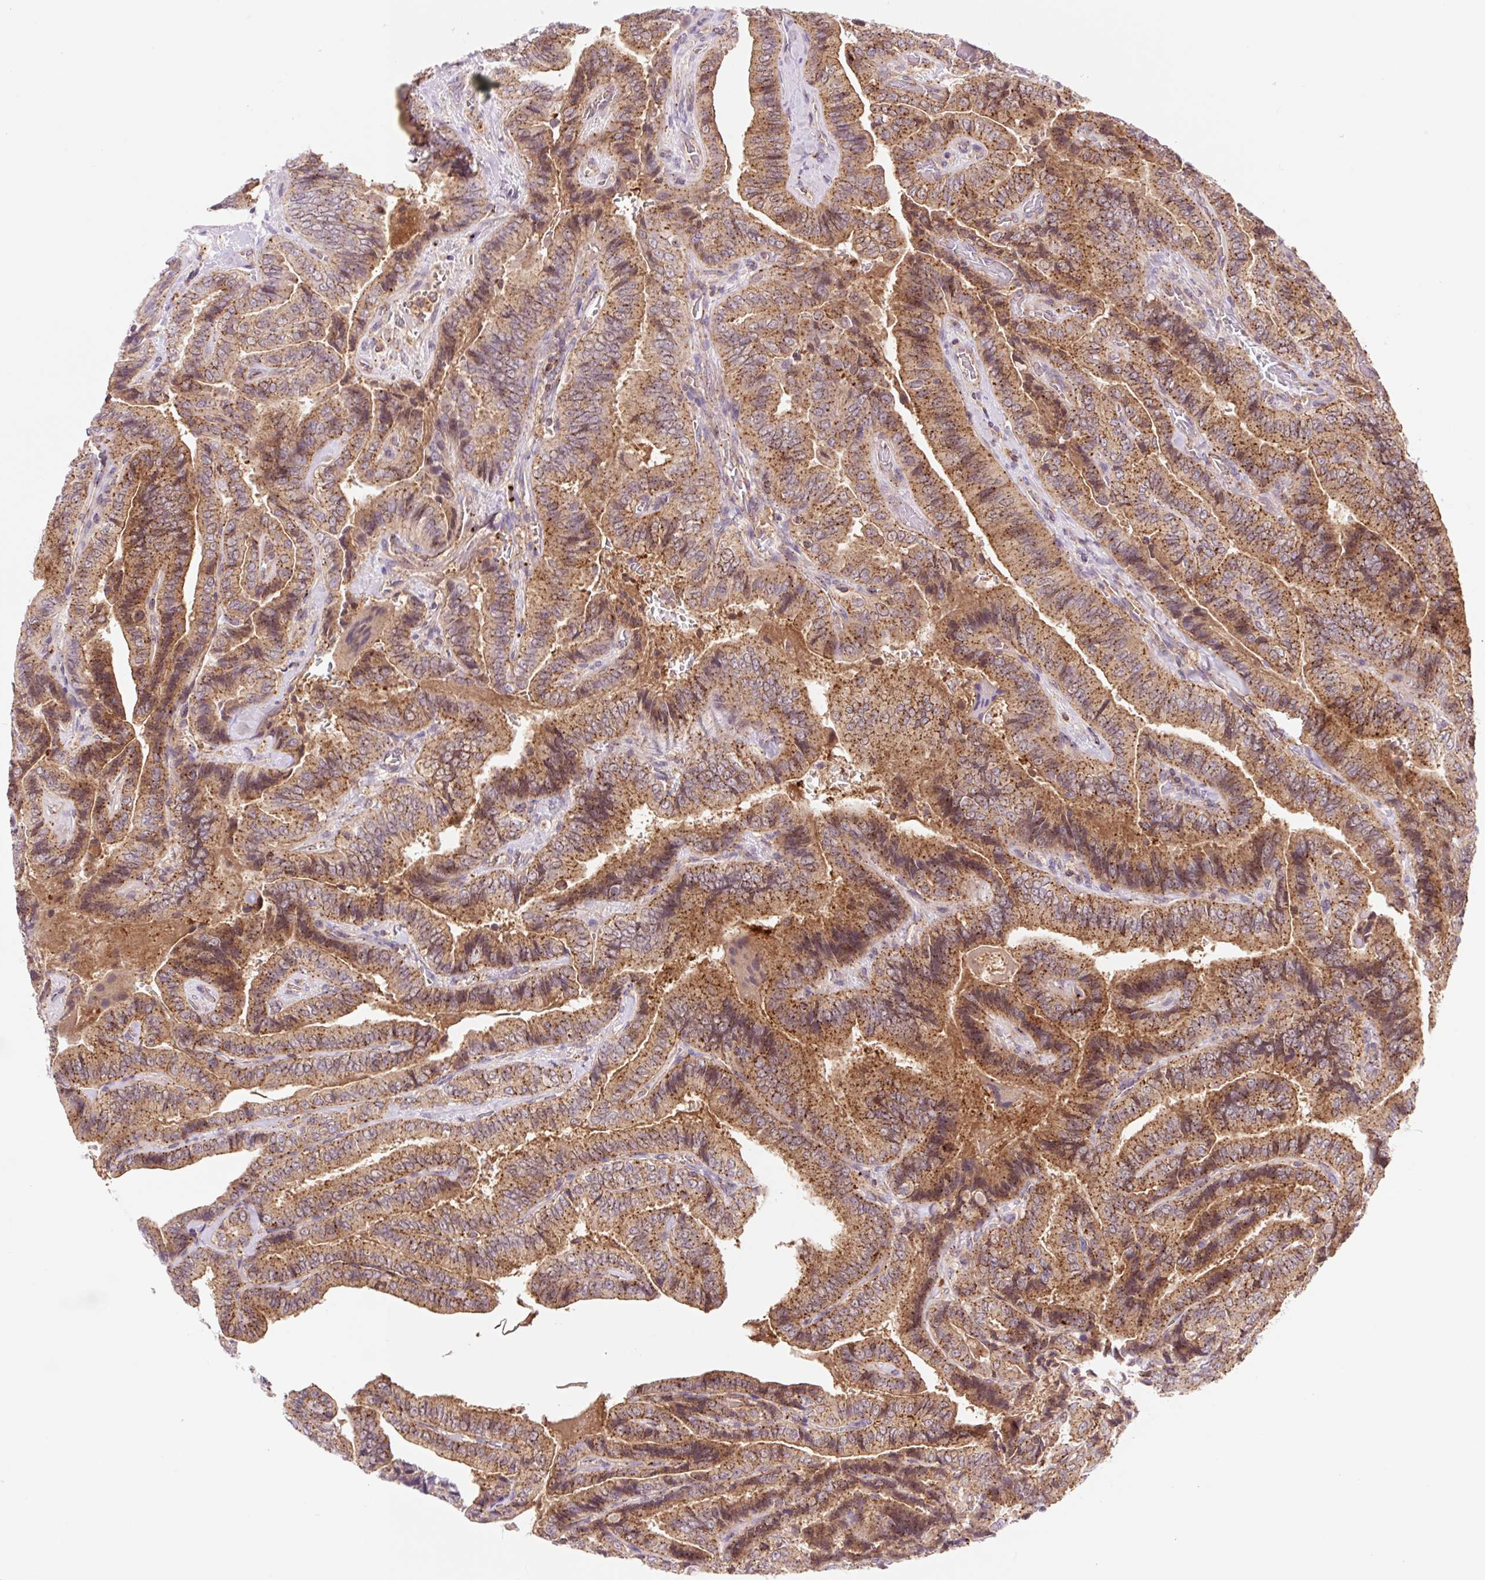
{"staining": {"intensity": "strong", "quantity": ">75%", "location": "cytoplasmic/membranous"}, "tissue": "thyroid cancer", "cell_type": "Tumor cells", "image_type": "cancer", "snomed": [{"axis": "morphology", "description": "Papillary adenocarcinoma, NOS"}, {"axis": "topography", "description": "Thyroid gland"}], "caption": "The image demonstrates a brown stain indicating the presence of a protein in the cytoplasmic/membranous of tumor cells in thyroid cancer. (DAB (3,3'-diaminobenzidine) IHC with brightfield microscopy, high magnification).", "gene": "VPS4A", "patient": {"sex": "male", "age": 61}}